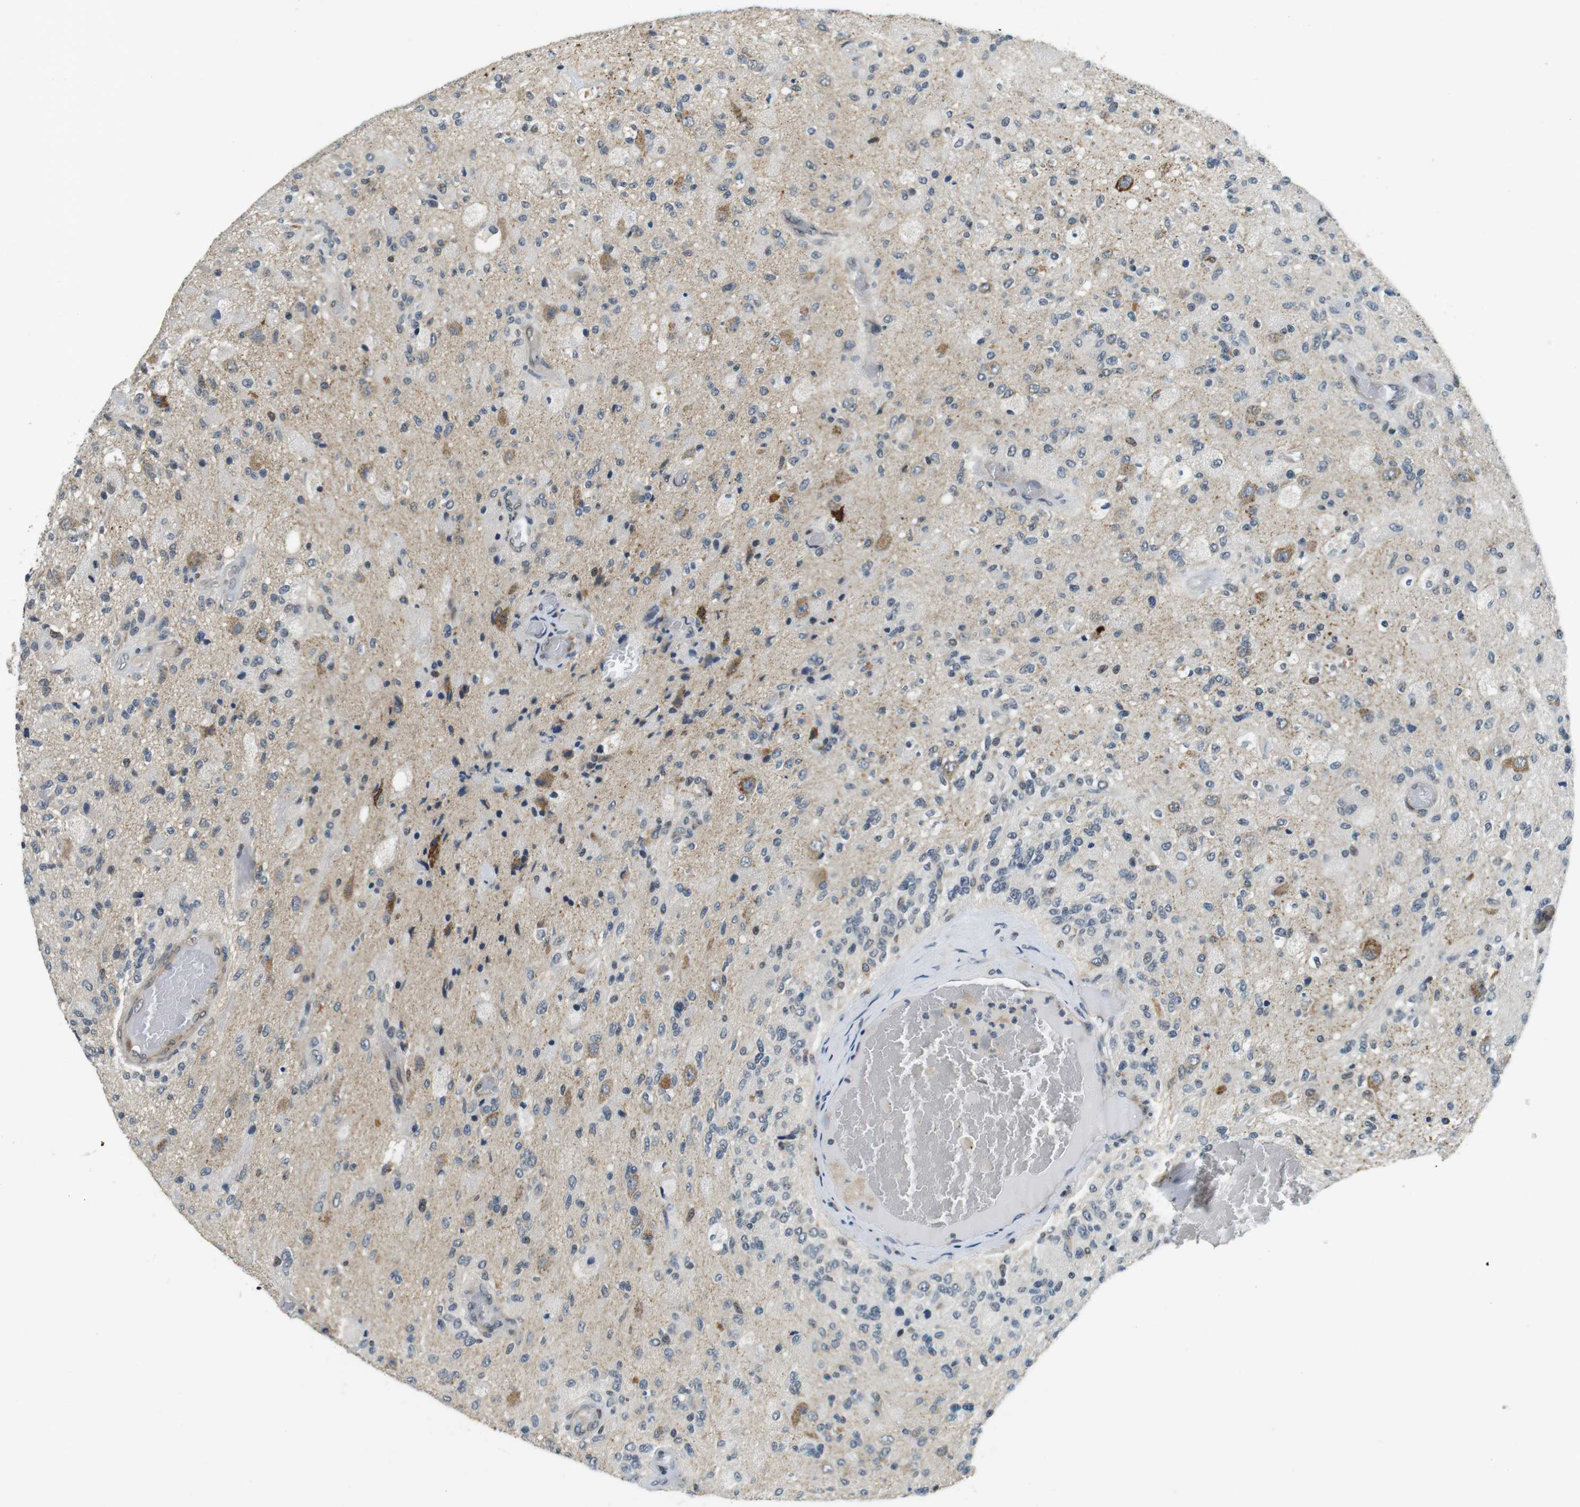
{"staining": {"intensity": "moderate", "quantity": "<25%", "location": "nuclear"}, "tissue": "glioma", "cell_type": "Tumor cells", "image_type": "cancer", "snomed": [{"axis": "morphology", "description": "Normal tissue, NOS"}, {"axis": "morphology", "description": "Glioma, malignant, High grade"}, {"axis": "topography", "description": "Cerebral cortex"}], "caption": "Protein expression analysis of glioma displays moderate nuclear expression in about <25% of tumor cells.", "gene": "BRD4", "patient": {"sex": "male", "age": 77}}